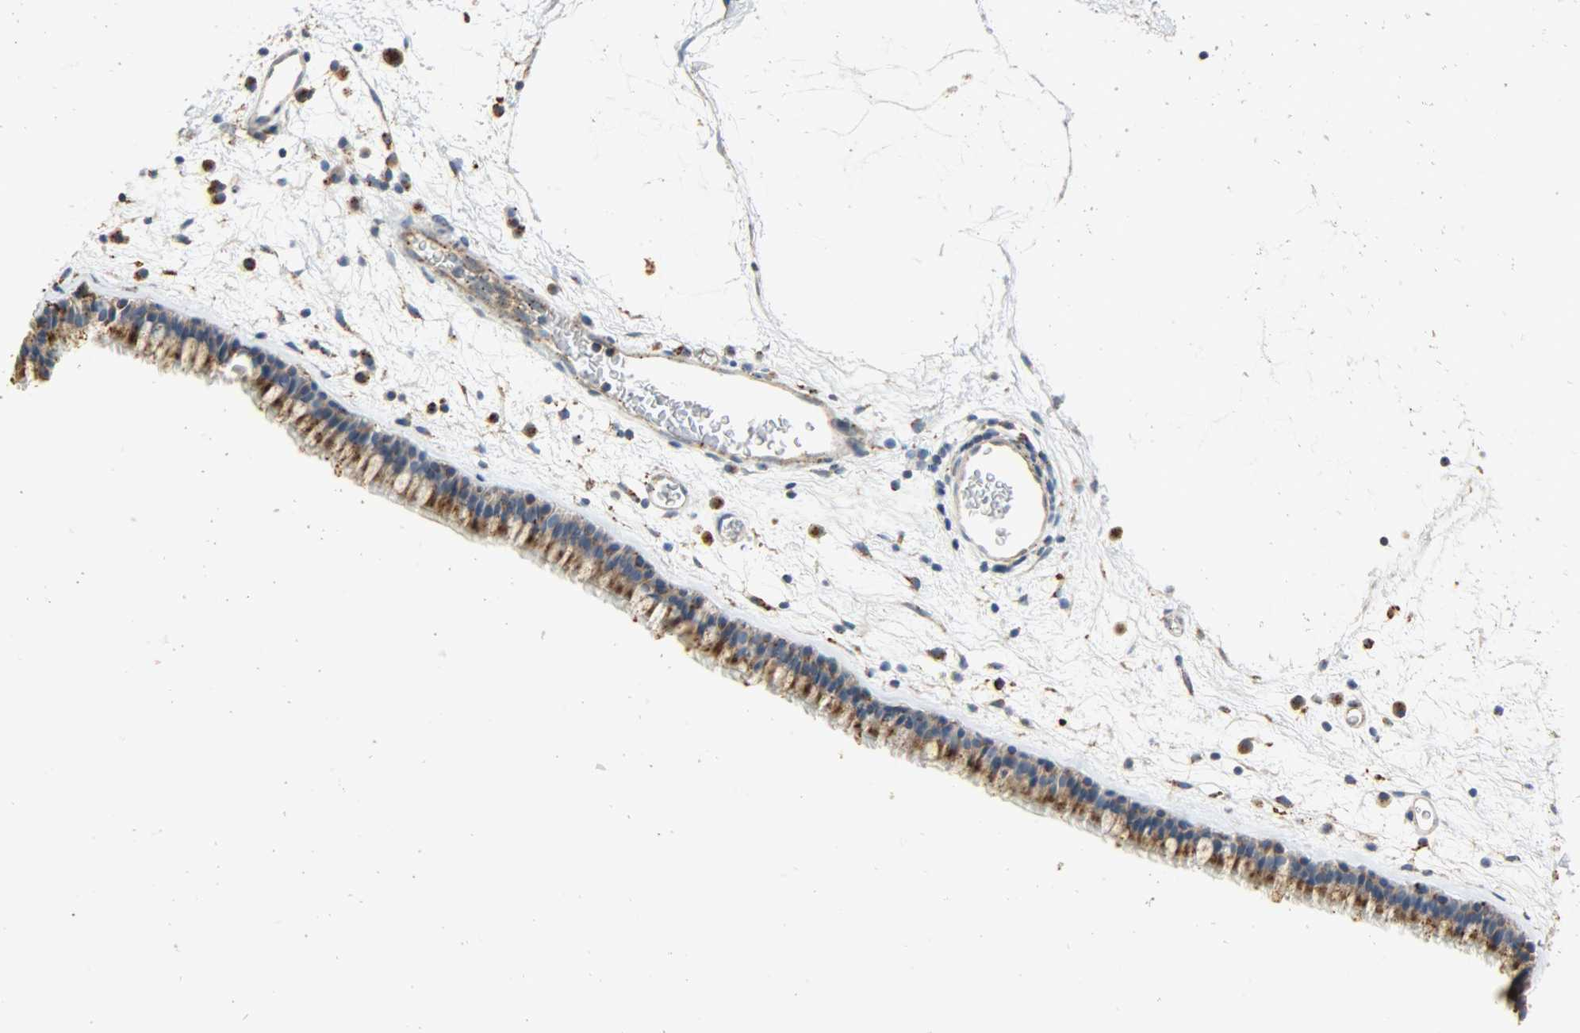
{"staining": {"intensity": "moderate", "quantity": ">75%", "location": "cytoplasmic/membranous"}, "tissue": "nasopharynx", "cell_type": "Respiratory epithelial cells", "image_type": "normal", "snomed": [{"axis": "morphology", "description": "Normal tissue, NOS"}, {"axis": "morphology", "description": "Inflammation, NOS"}, {"axis": "topography", "description": "Nasopharynx"}], "caption": "The immunohistochemical stain shows moderate cytoplasmic/membranous staining in respiratory epithelial cells of benign nasopharynx. (DAB = brown stain, brightfield microscopy at high magnification).", "gene": "ASAH1", "patient": {"sex": "male", "age": 48}}